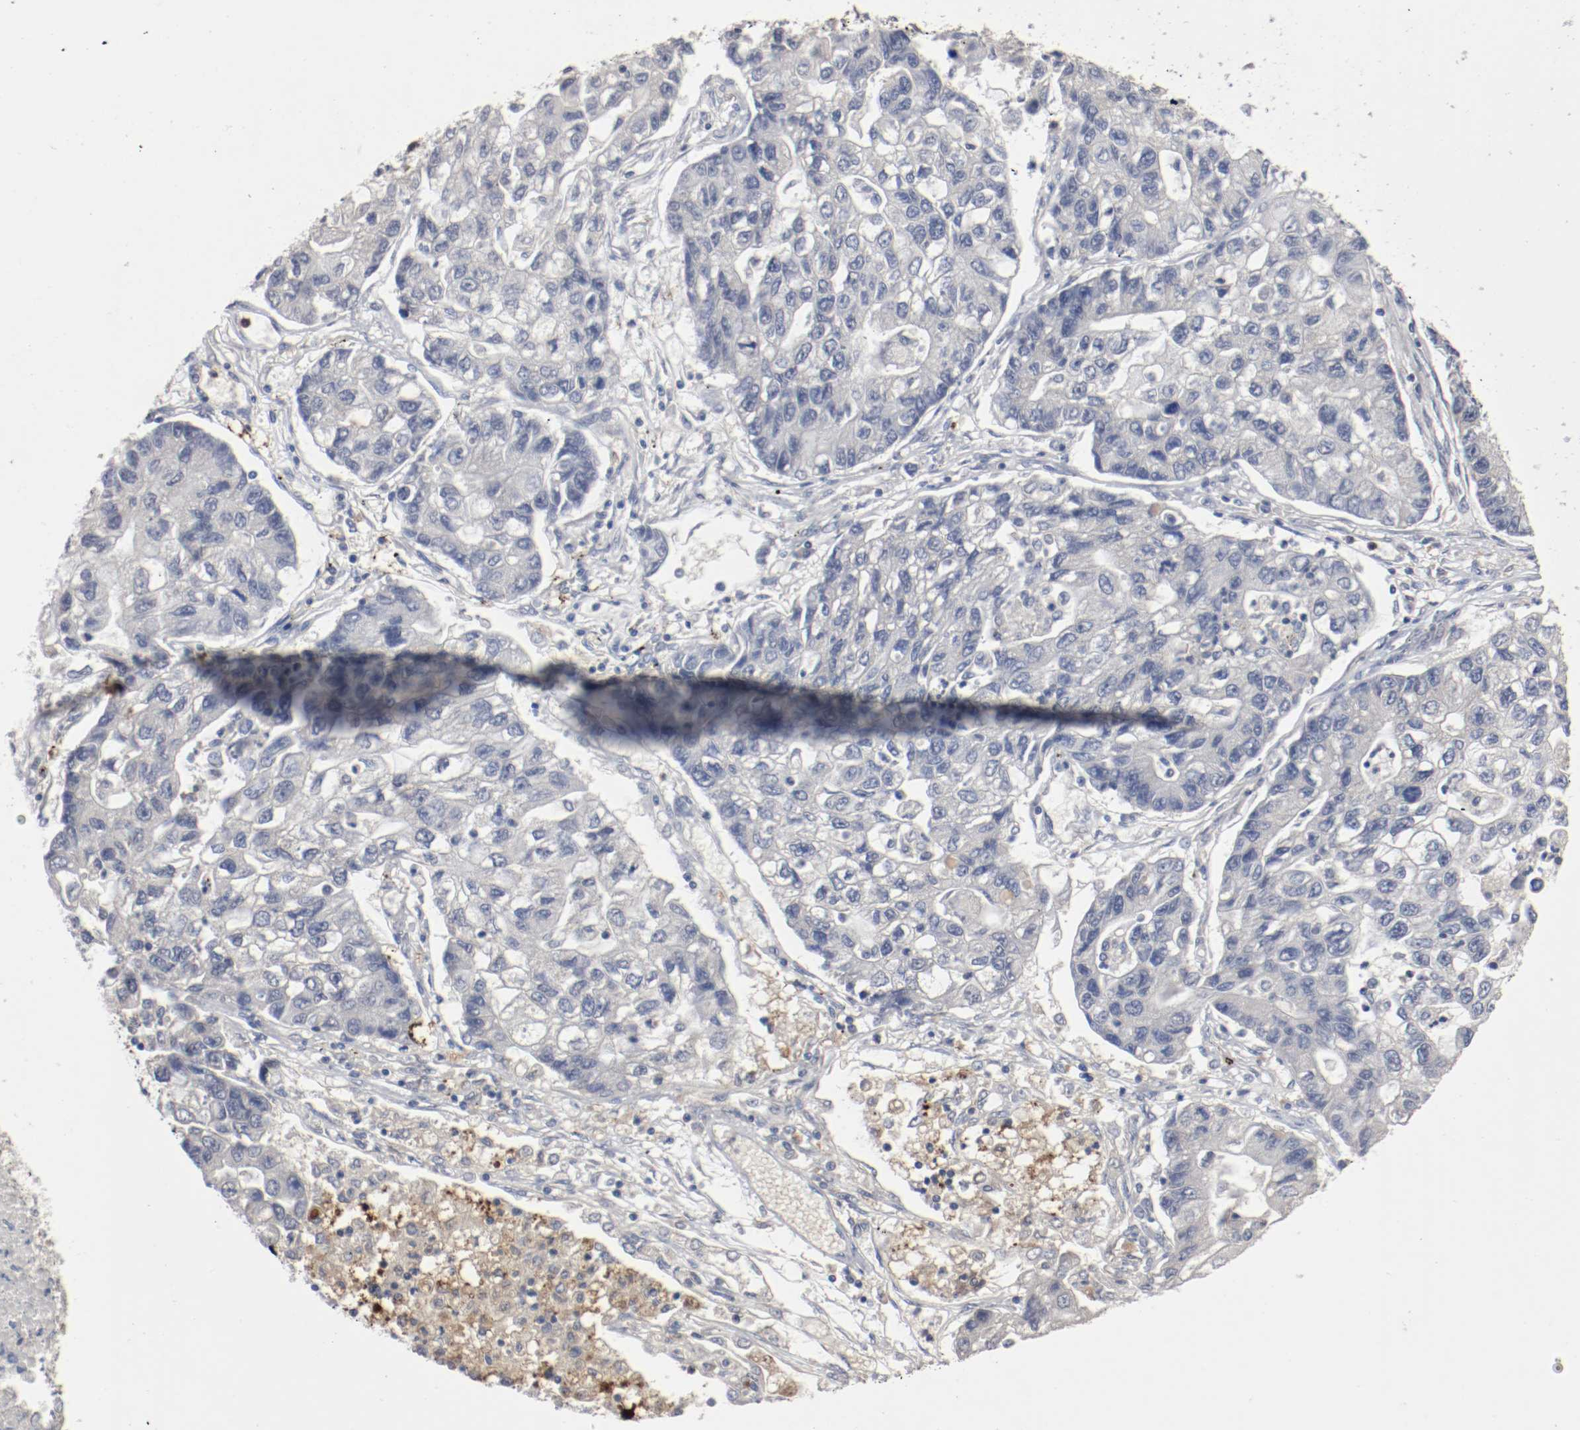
{"staining": {"intensity": "negative", "quantity": "none", "location": "none"}, "tissue": "lung cancer", "cell_type": "Tumor cells", "image_type": "cancer", "snomed": [{"axis": "morphology", "description": "Adenocarcinoma, NOS"}, {"axis": "topography", "description": "Lung"}], "caption": "High power microscopy histopathology image of an immunohistochemistry (IHC) histopathology image of lung adenocarcinoma, revealing no significant expression in tumor cells.", "gene": "REN", "patient": {"sex": "female", "age": 51}}